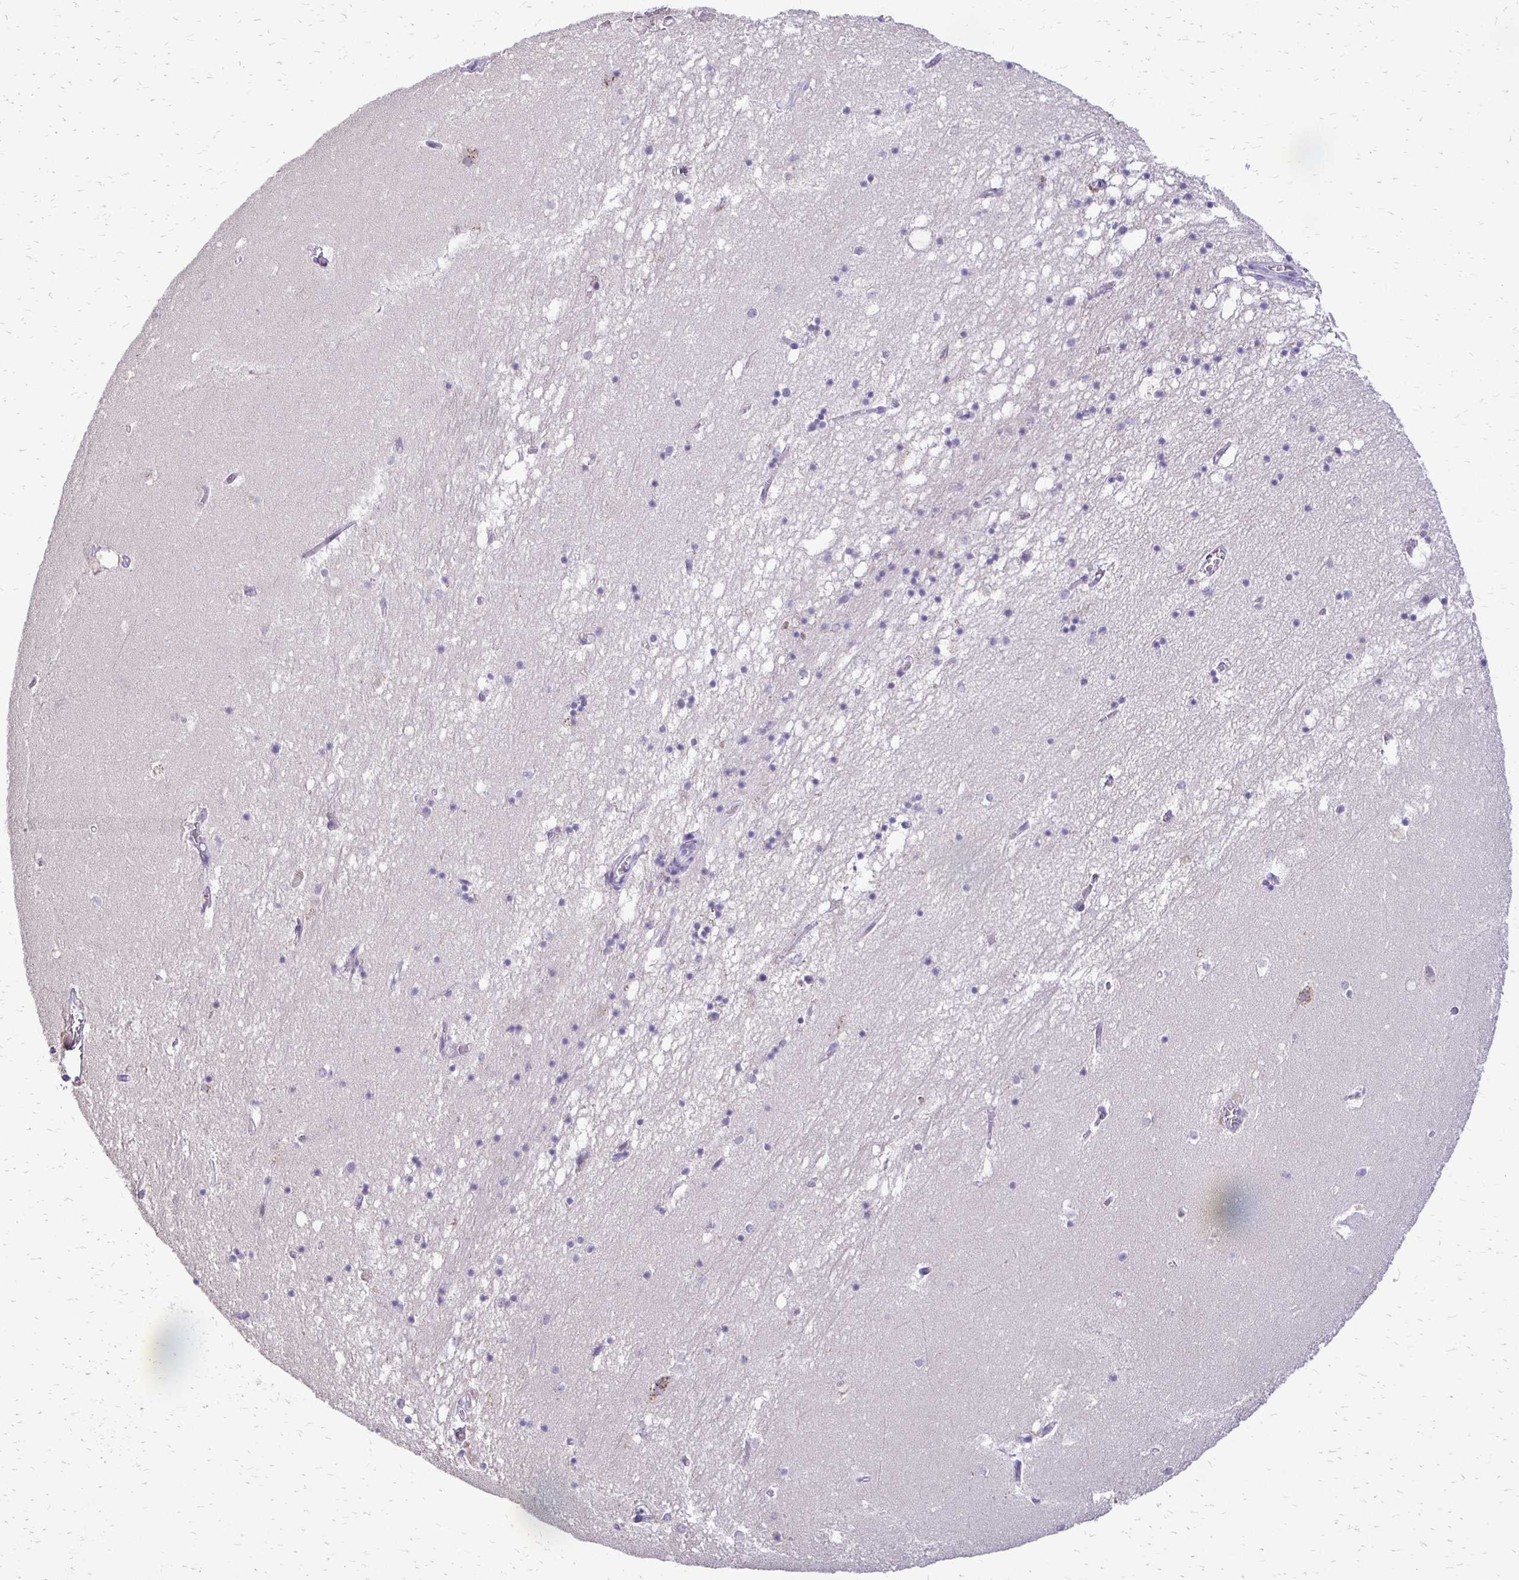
{"staining": {"intensity": "negative", "quantity": "none", "location": "none"}, "tissue": "hippocampus", "cell_type": "Glial cells", "image_type": "normal", "snomed": [{"axis": "morphology", "description": "Normal tissue, NOS"}, {"axis": "topography", "description": "Hippocampus"}], "caption": "Immunohistochemistry photomicrograph of normal hippocampus: hippocampus stained with DAB (3,3'-diaminobenzidine) displays no significant protein expression in glial cells.", "gene": "ALPG", "patient": {"sex": "male", "age": 58}}